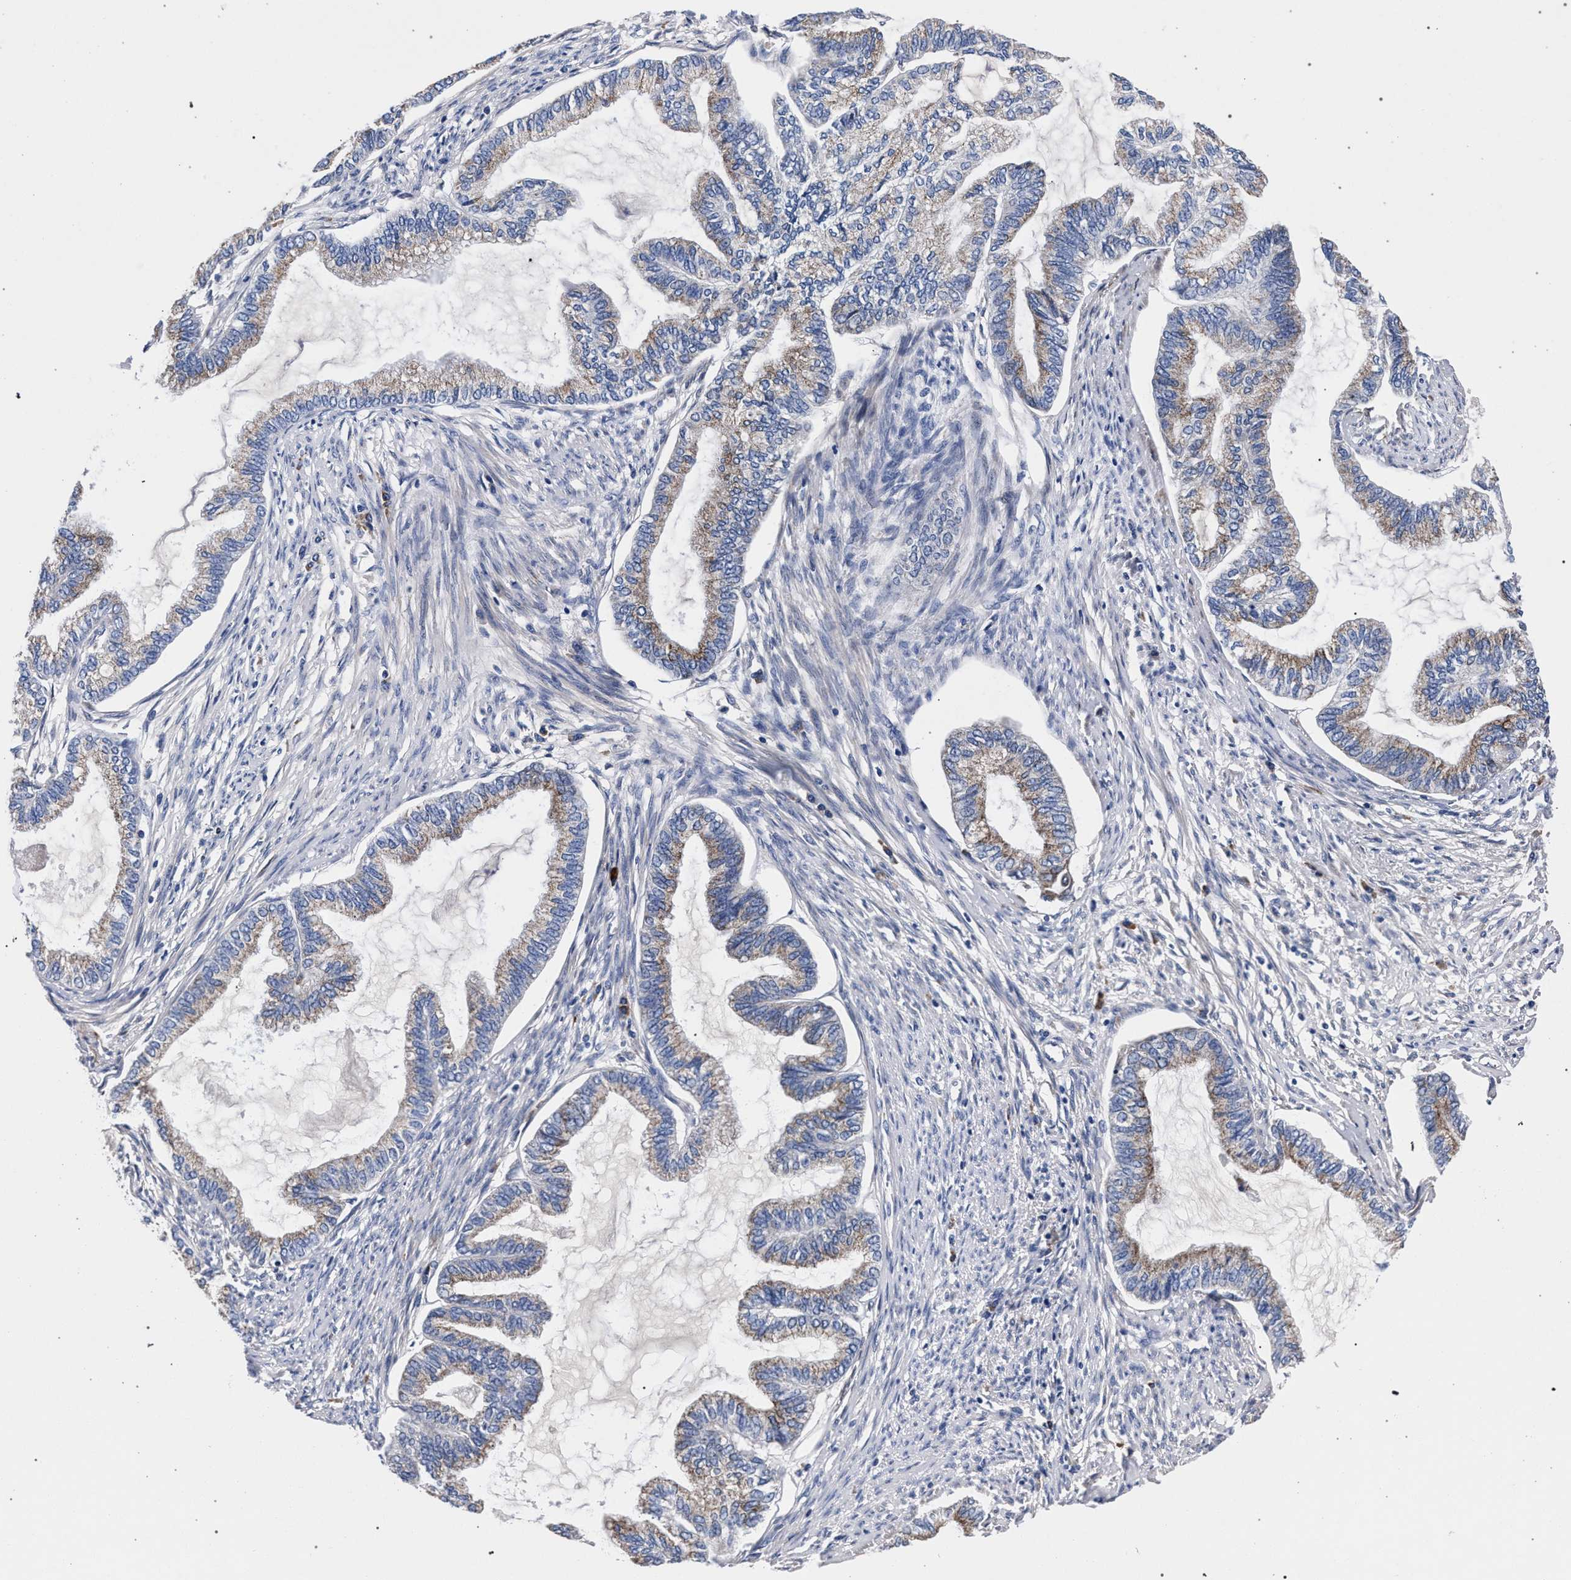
{"staining": {"intensity": "weak", "quantity": ">75%", "location": "cytoplasmic/membranous"}, "tissue": "endometrial cancer", "cell_type": "Tumor cells", "image_type": "cancer", "snomed": [{"axis": "morphology", "description": "Adenocarcinoma, NOS"}, {"axis": "topography", "description": "Endometrium"}], "caption": "Immunohistochemical staining of endometrial cancer (adenocarcinoma) shows low levels of weak cytoplasmic/membranous positivity in about >75% of tumor cells.", "gene": "ACOX1", "patient": {"sex": "female", "age": 86}}